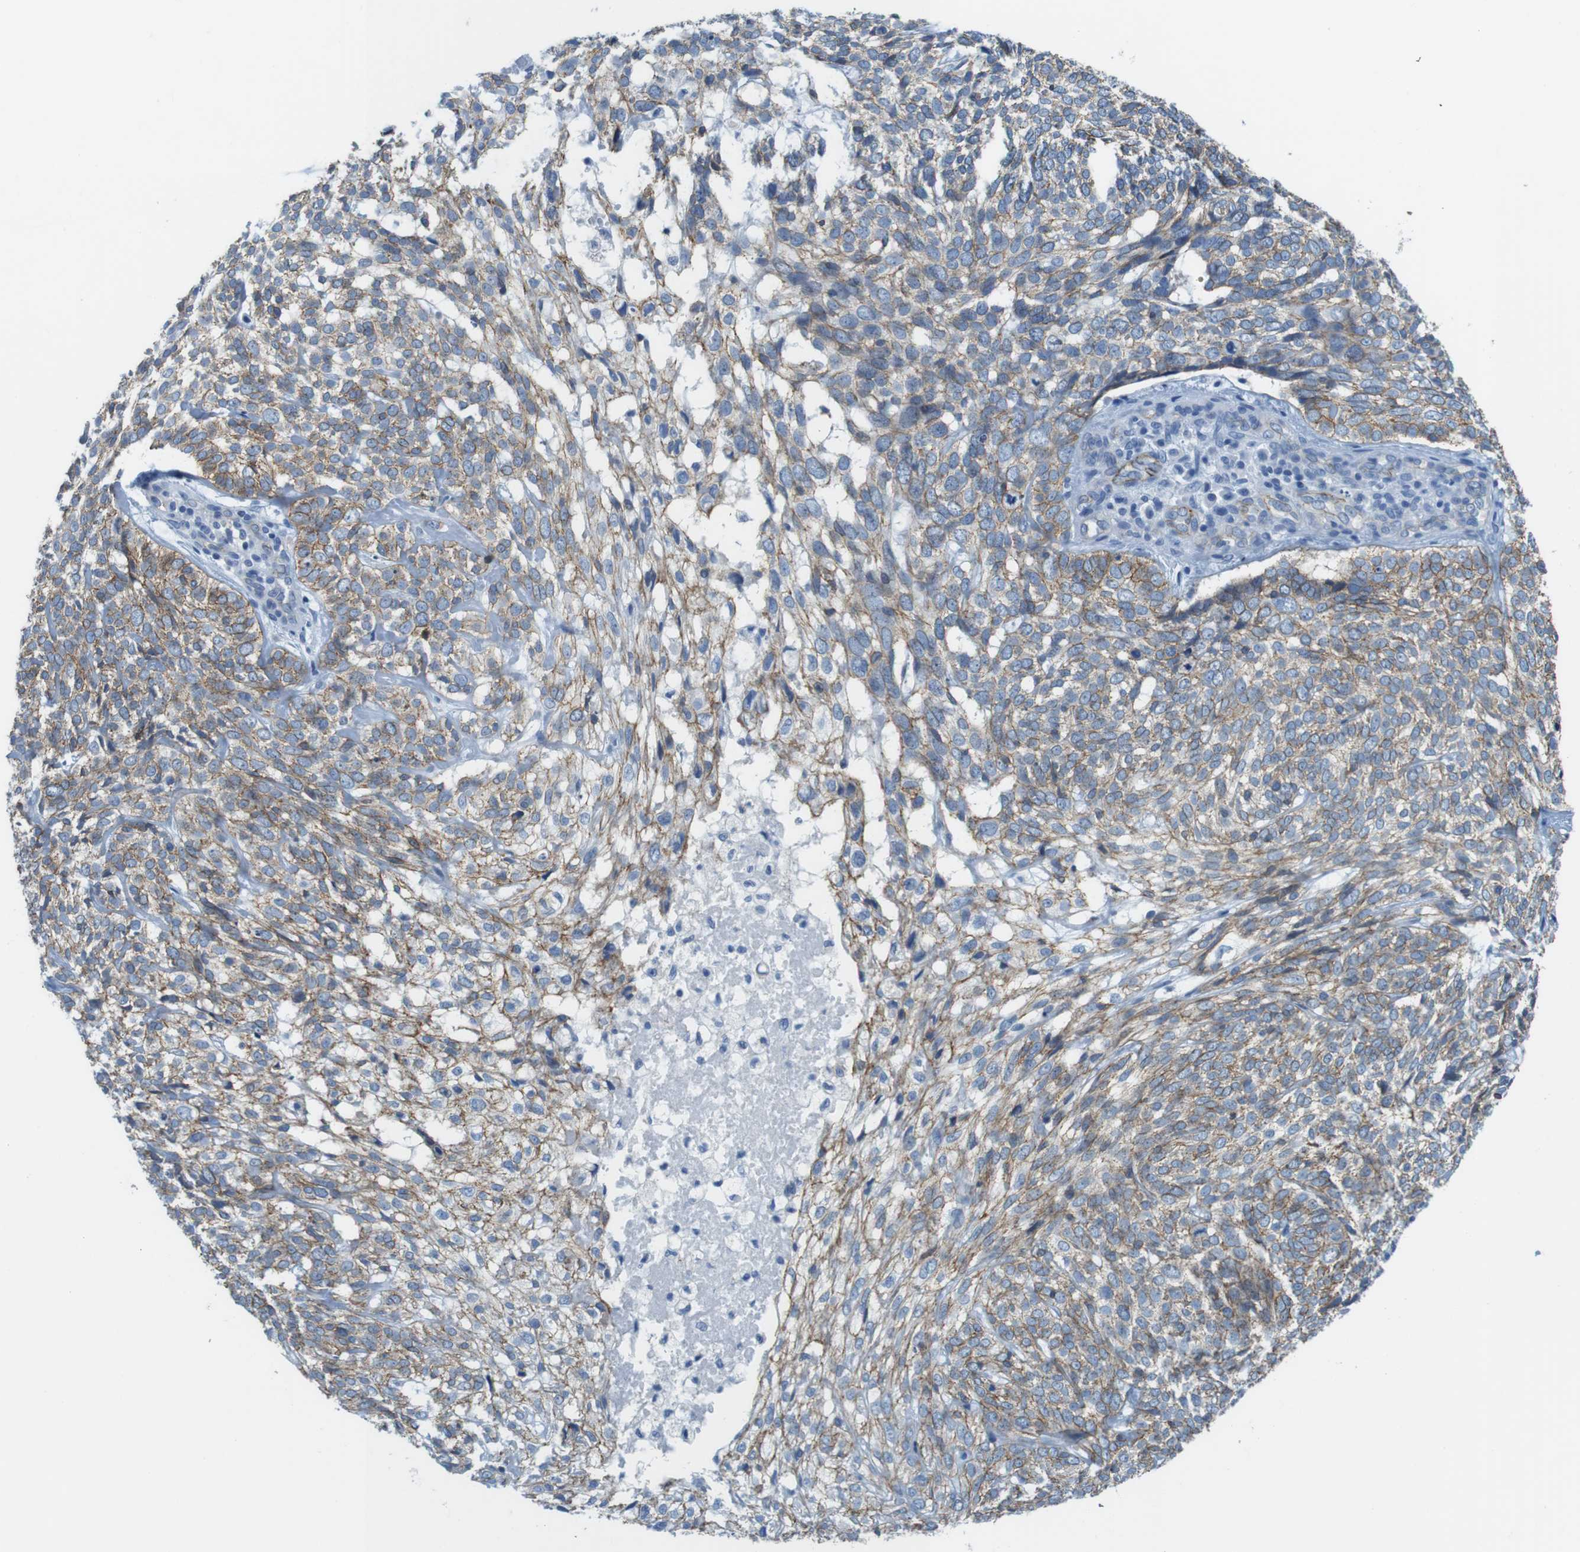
{"staining": {"intensity": "moderate", "quantity": ">75%", "location": "cytoplasmic/membranous"}, "tissue": "skin cancer", "cell_type": "Tumor cells", "image_type": "cancer", "snomed": [{"axis": "morphology", "description": "Basal cell carcinoma"}, {"axis": "topography", "description": "Skin"}], "caption": "A high-resolution histopathology image shows immunohistochemistry staining of basal cell carcinoma (skin), which reveals moderate cytoplasmic/membranous expression in about >75% of tumor cells.", "gene": "SLC6A6", "patient": {"sex": "male", "age": 72}}